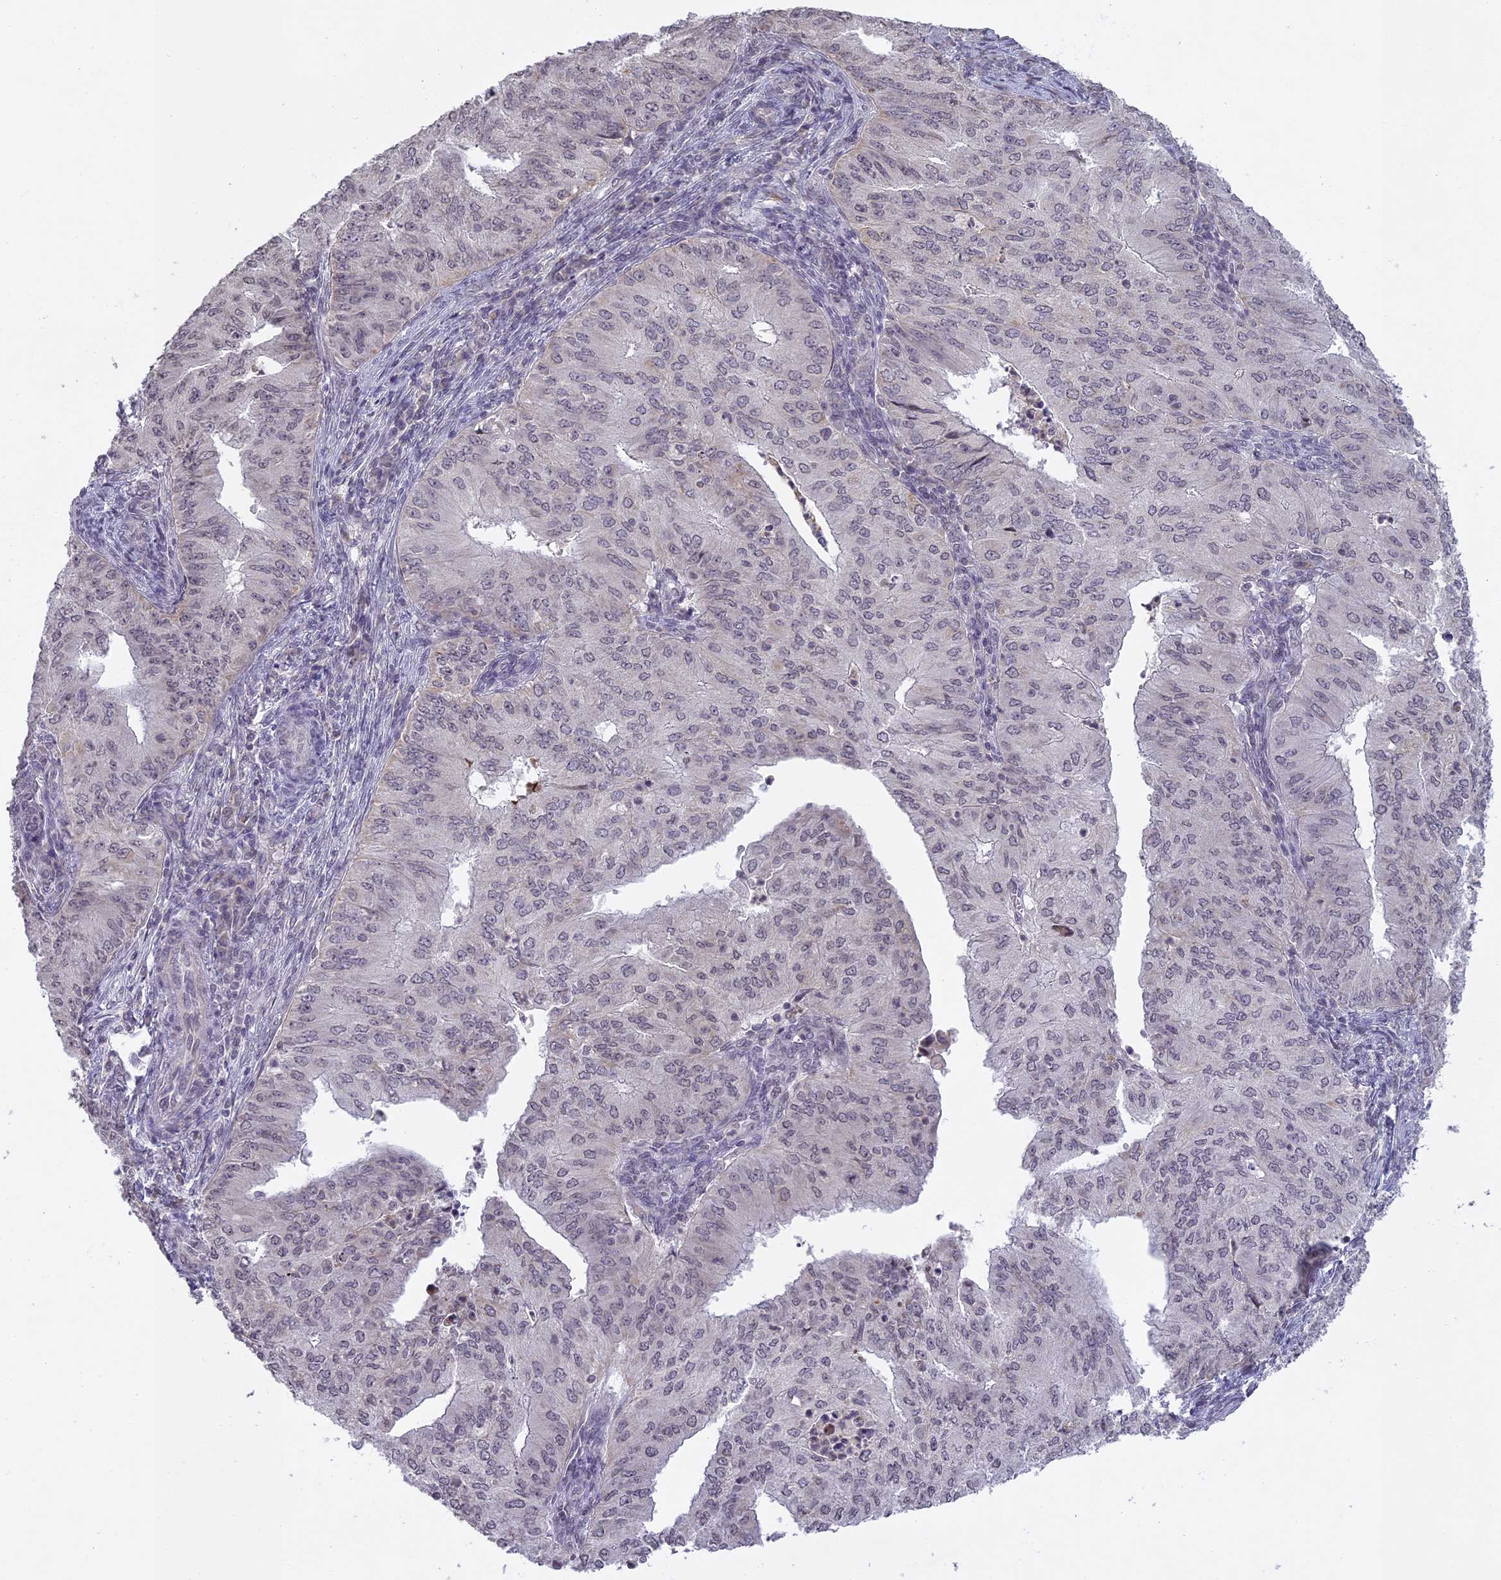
{"staining": {"intensity": "weak", "quantity": "<25%", "location": "nuclear"}, "tissue": "endometrial cancer", "cell_type": "Tumor cells", "image_type": "cancer", "snomed": [{"axis": "morphology", "description": "Adenocarcinoma, NOS"}, {"axis": "topography", "description": "Endometrium"}], "caption": "Adenocarcinoma (endometrial) stained for a protein using immunohistochemistry shows no expression tumor cells.", "gene": "ERG28", "patient": {"sex": "female", "age": 50}}